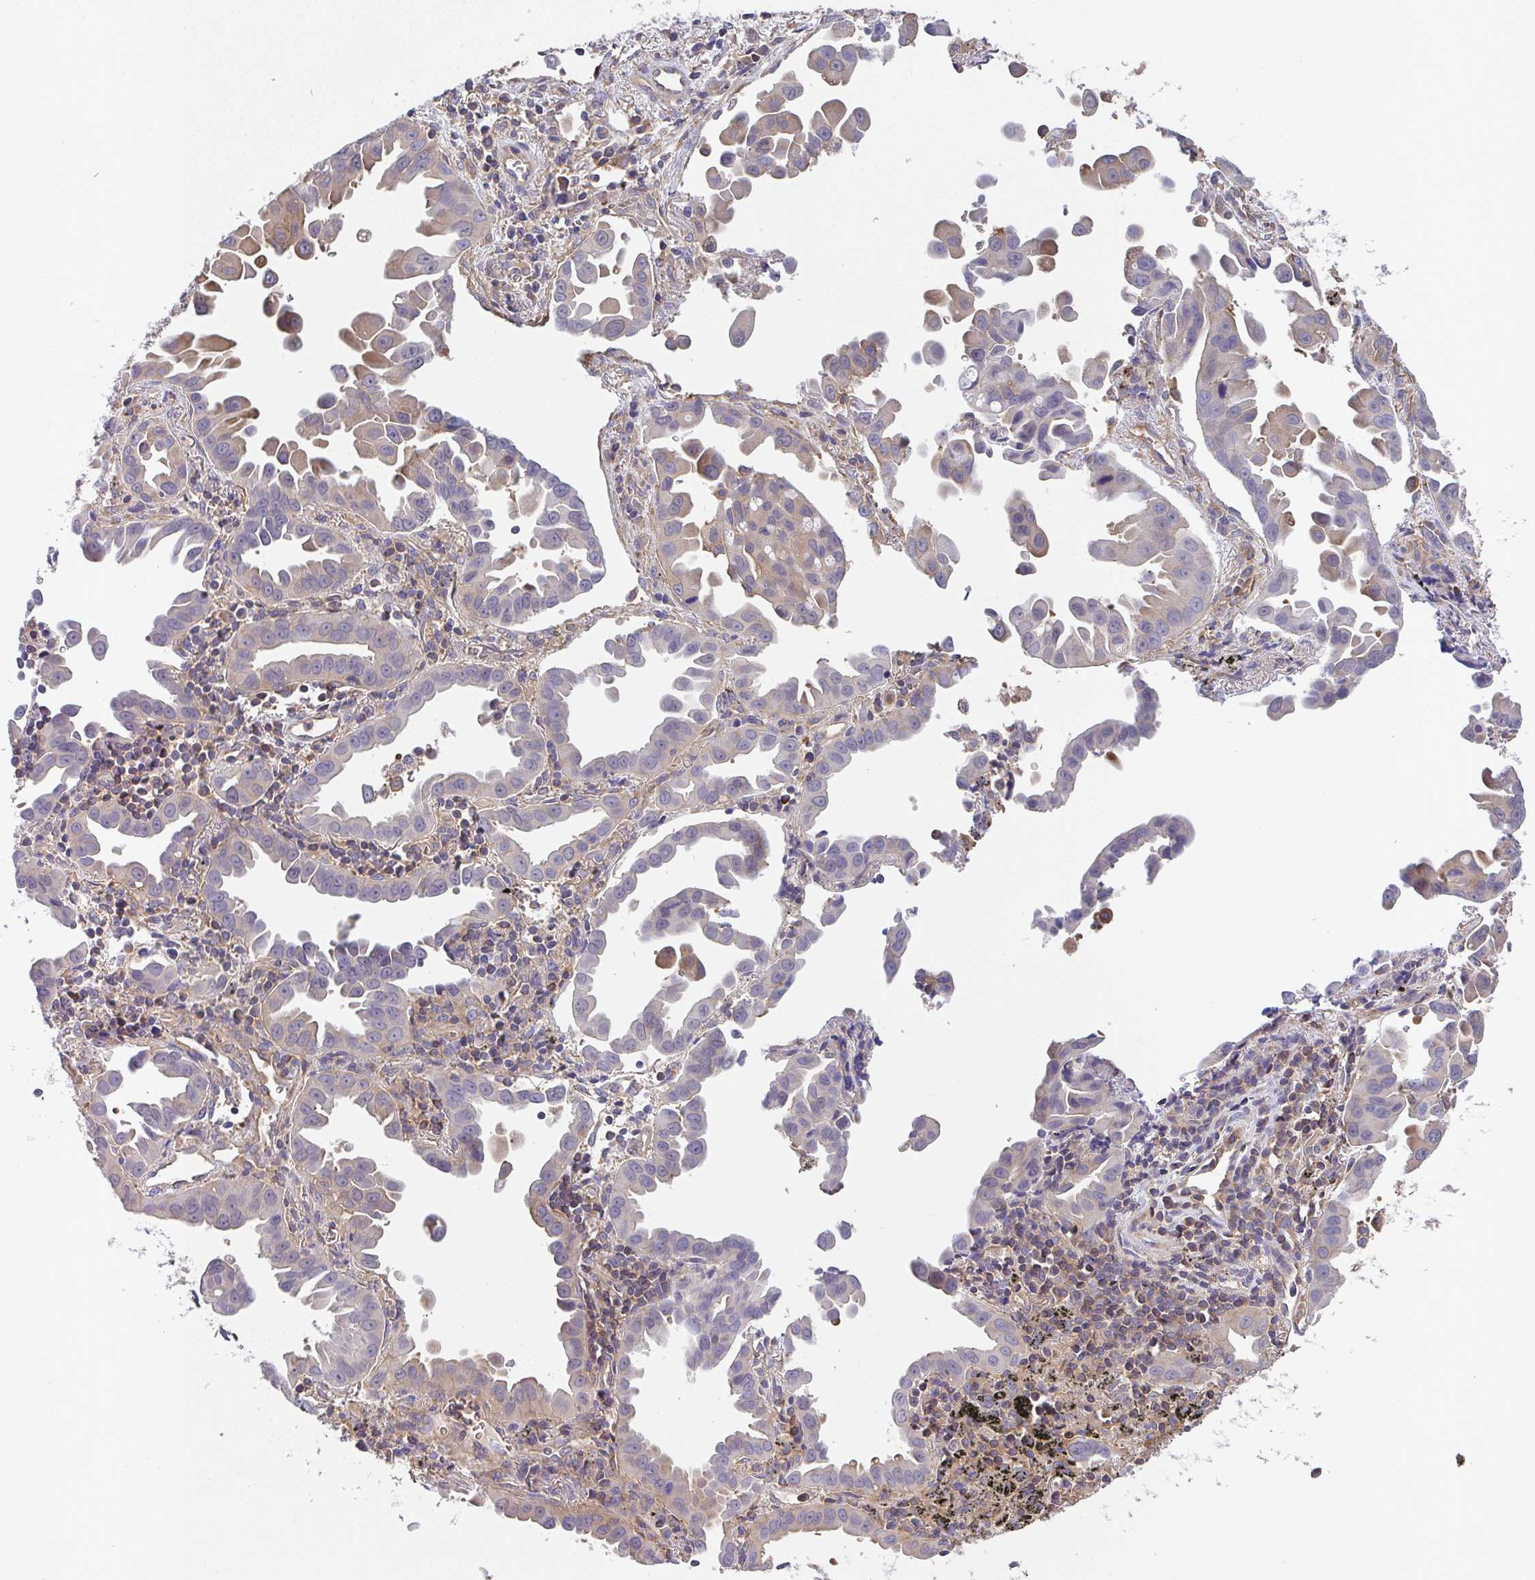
{"staining": {"intensity": "weak", "quantity": "25%-75%", "location": "cytoplasmic/membranous"}, "tissue": "lung cancer", "cell_type": "Tumor cells", "image_type": "cancer", "snomed": [{"axis": "morphology", "description": "Adenocarcinoma, NOS"}, {"axis": "topography", "description": "Lung"}], "caption": "Weak cytoplasmic/membranous protein staining is appreciated in approximately 25%-75% of tumor cells in lung cancer (adenocarcinoma).", "gene": "TMEM229A", "patient": {"sex": "male", "age": 68}}